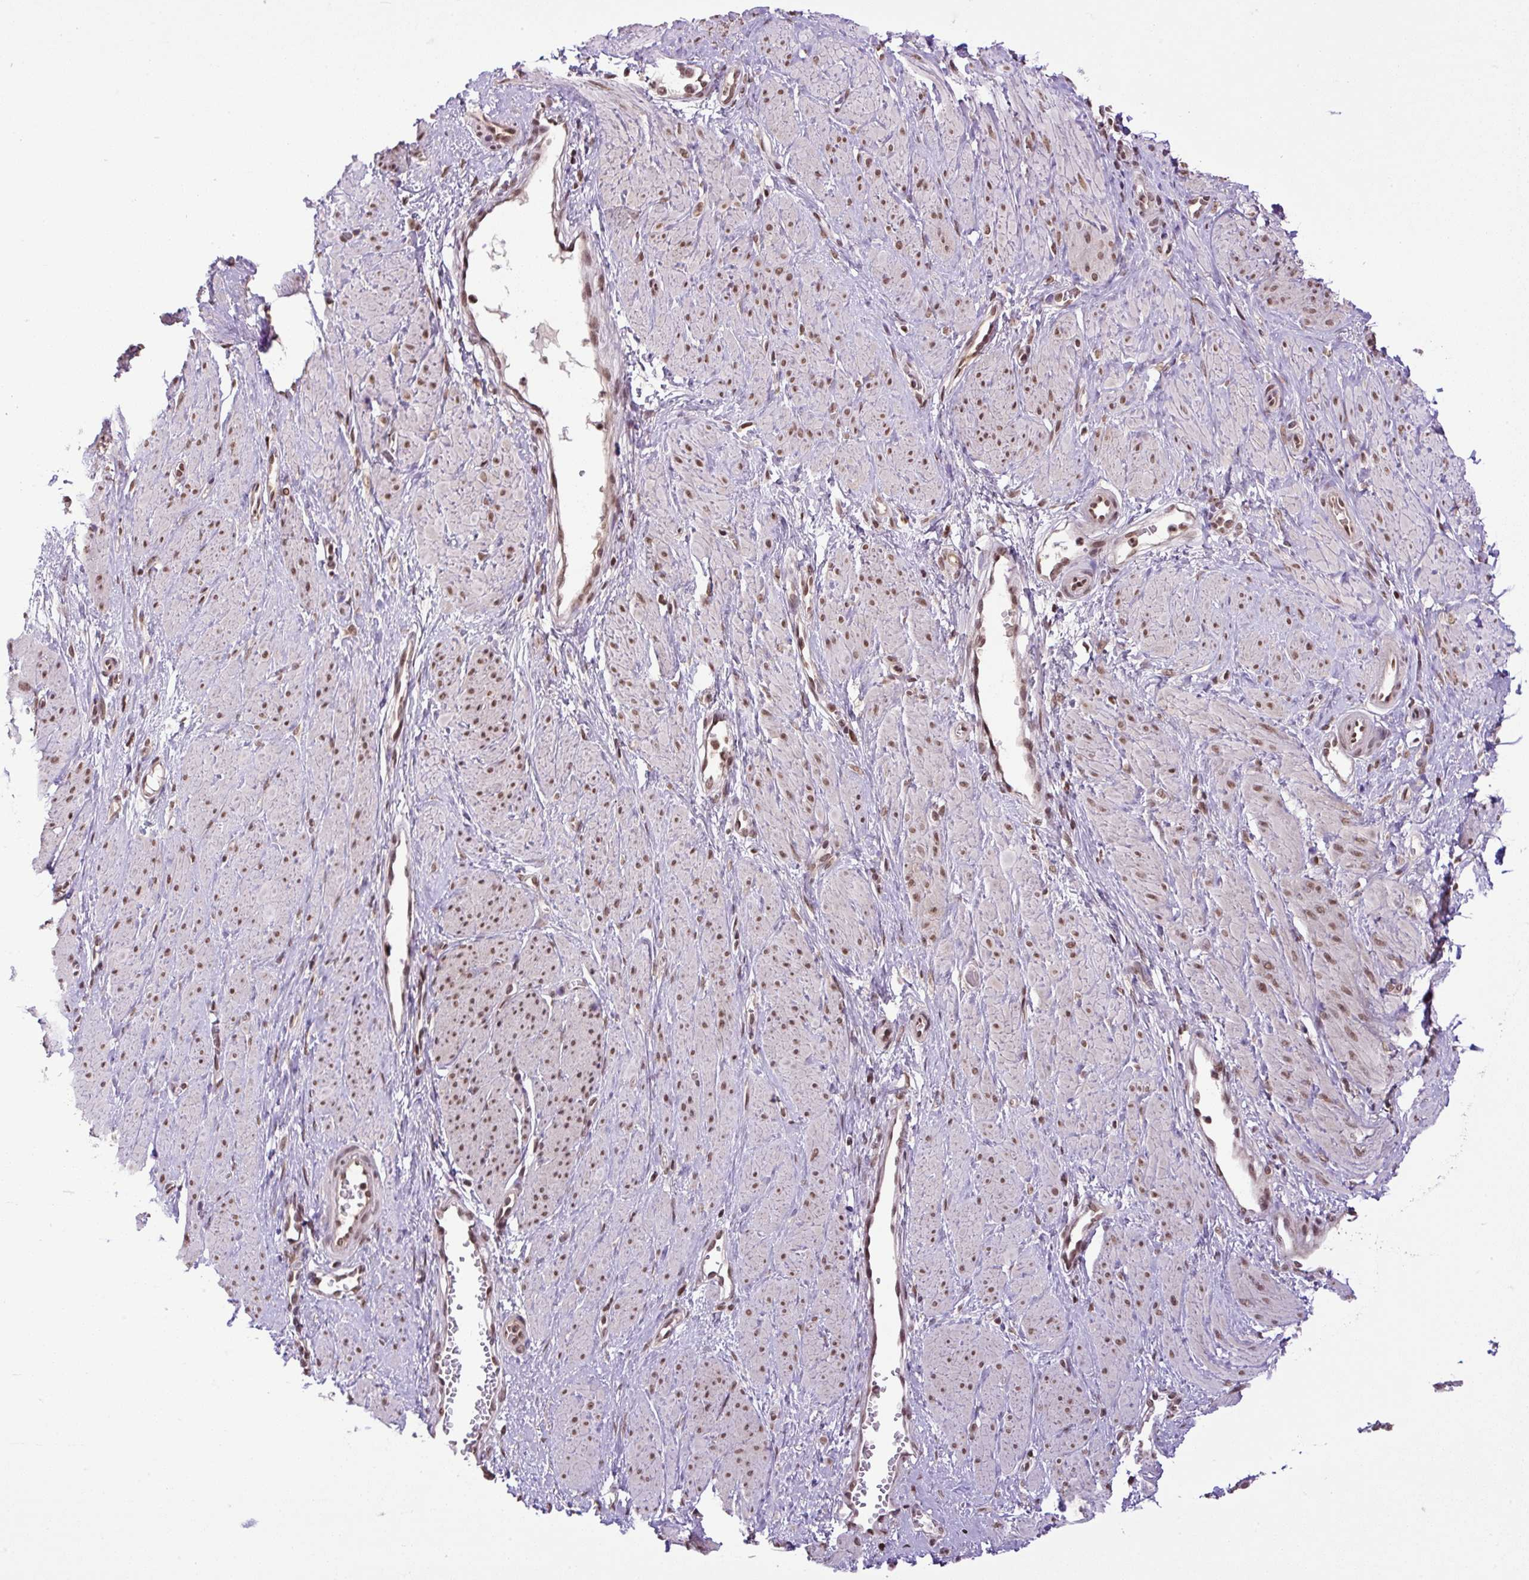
{"staining": {"intensity": "moderate", "quantity": "25%-75%", "location": "nuclear"}, "tissue": "smooth muscle", "cell_type": "Smooth muscle cells", "image_type": "normal", "snomed": [{"axis": "morphology", "description": "Normal tissue, NOS"}, {"axis": "topography", "description": "Smooth muscle"}, {"axis": "topography", "description": "Uterus"}], "caption": "Brown immunohistochemical staining in normal smooth muscle reveals moderate nuclear staining in about 25%-75% of smooth muscle cells. The protein of interest is stained brown, and the nuclei are stained in blue (DAB IHC with brightfield microscopy, high magnification).", "gene": "SGTA", "patient": {"sex": "female", "age": 39}}